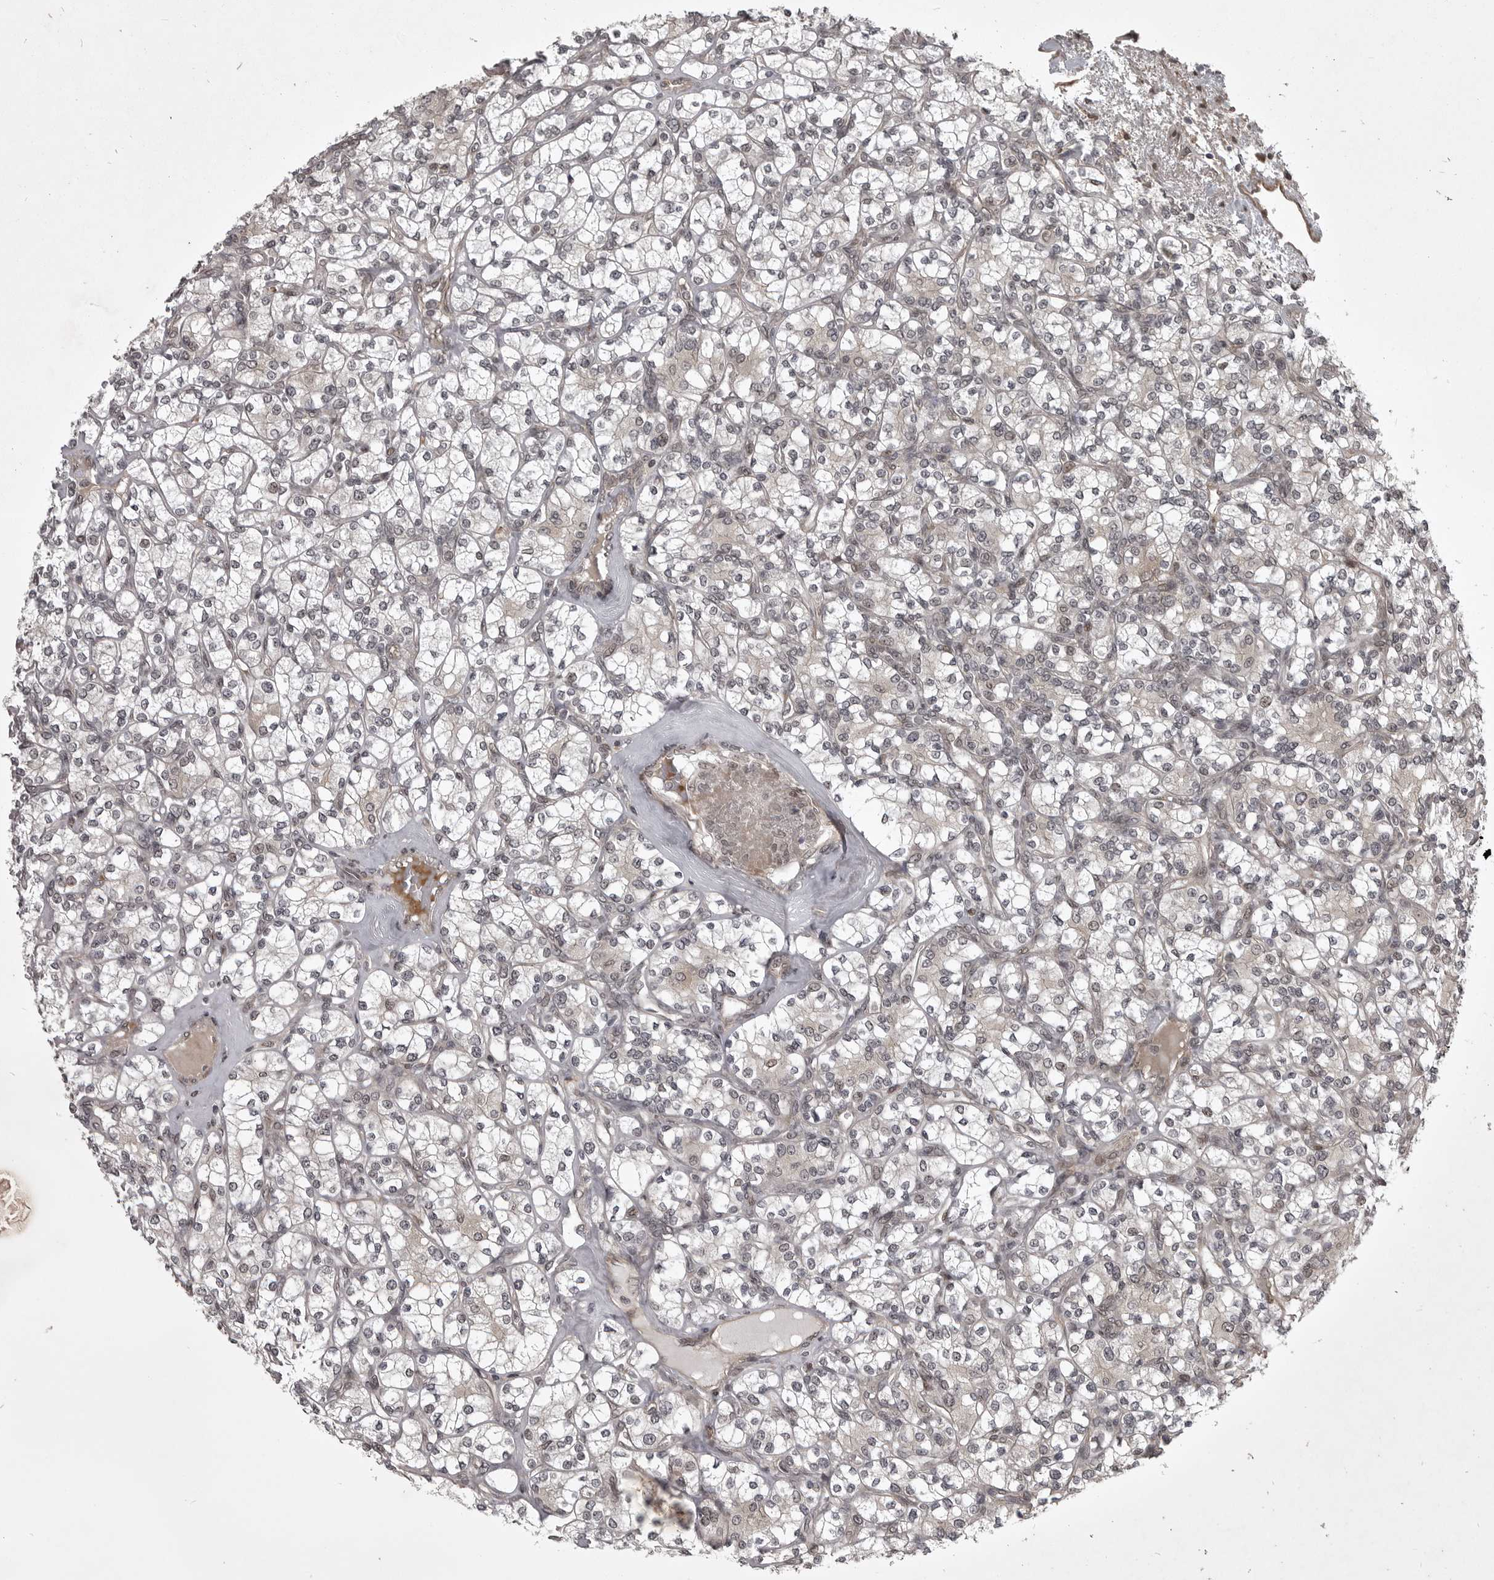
{"staining": {"intensity": "weak", "quantity": "<25%", "location": "nuclear"}, "tissue": "renal cancer", "cell_type": "Tumor cells", "image_type": "cancer", "snomed": [{"axis": "morphology", "description": "Adenocarcinoma, NOS"}, {"axis": "topography", "description": "Kidney"}], "caption": "Tumor cells are negative for protein expression in human adenocarcinoma (renal).", "gene": "SNX16", "patient": {"sex": "male", "age": 77}}